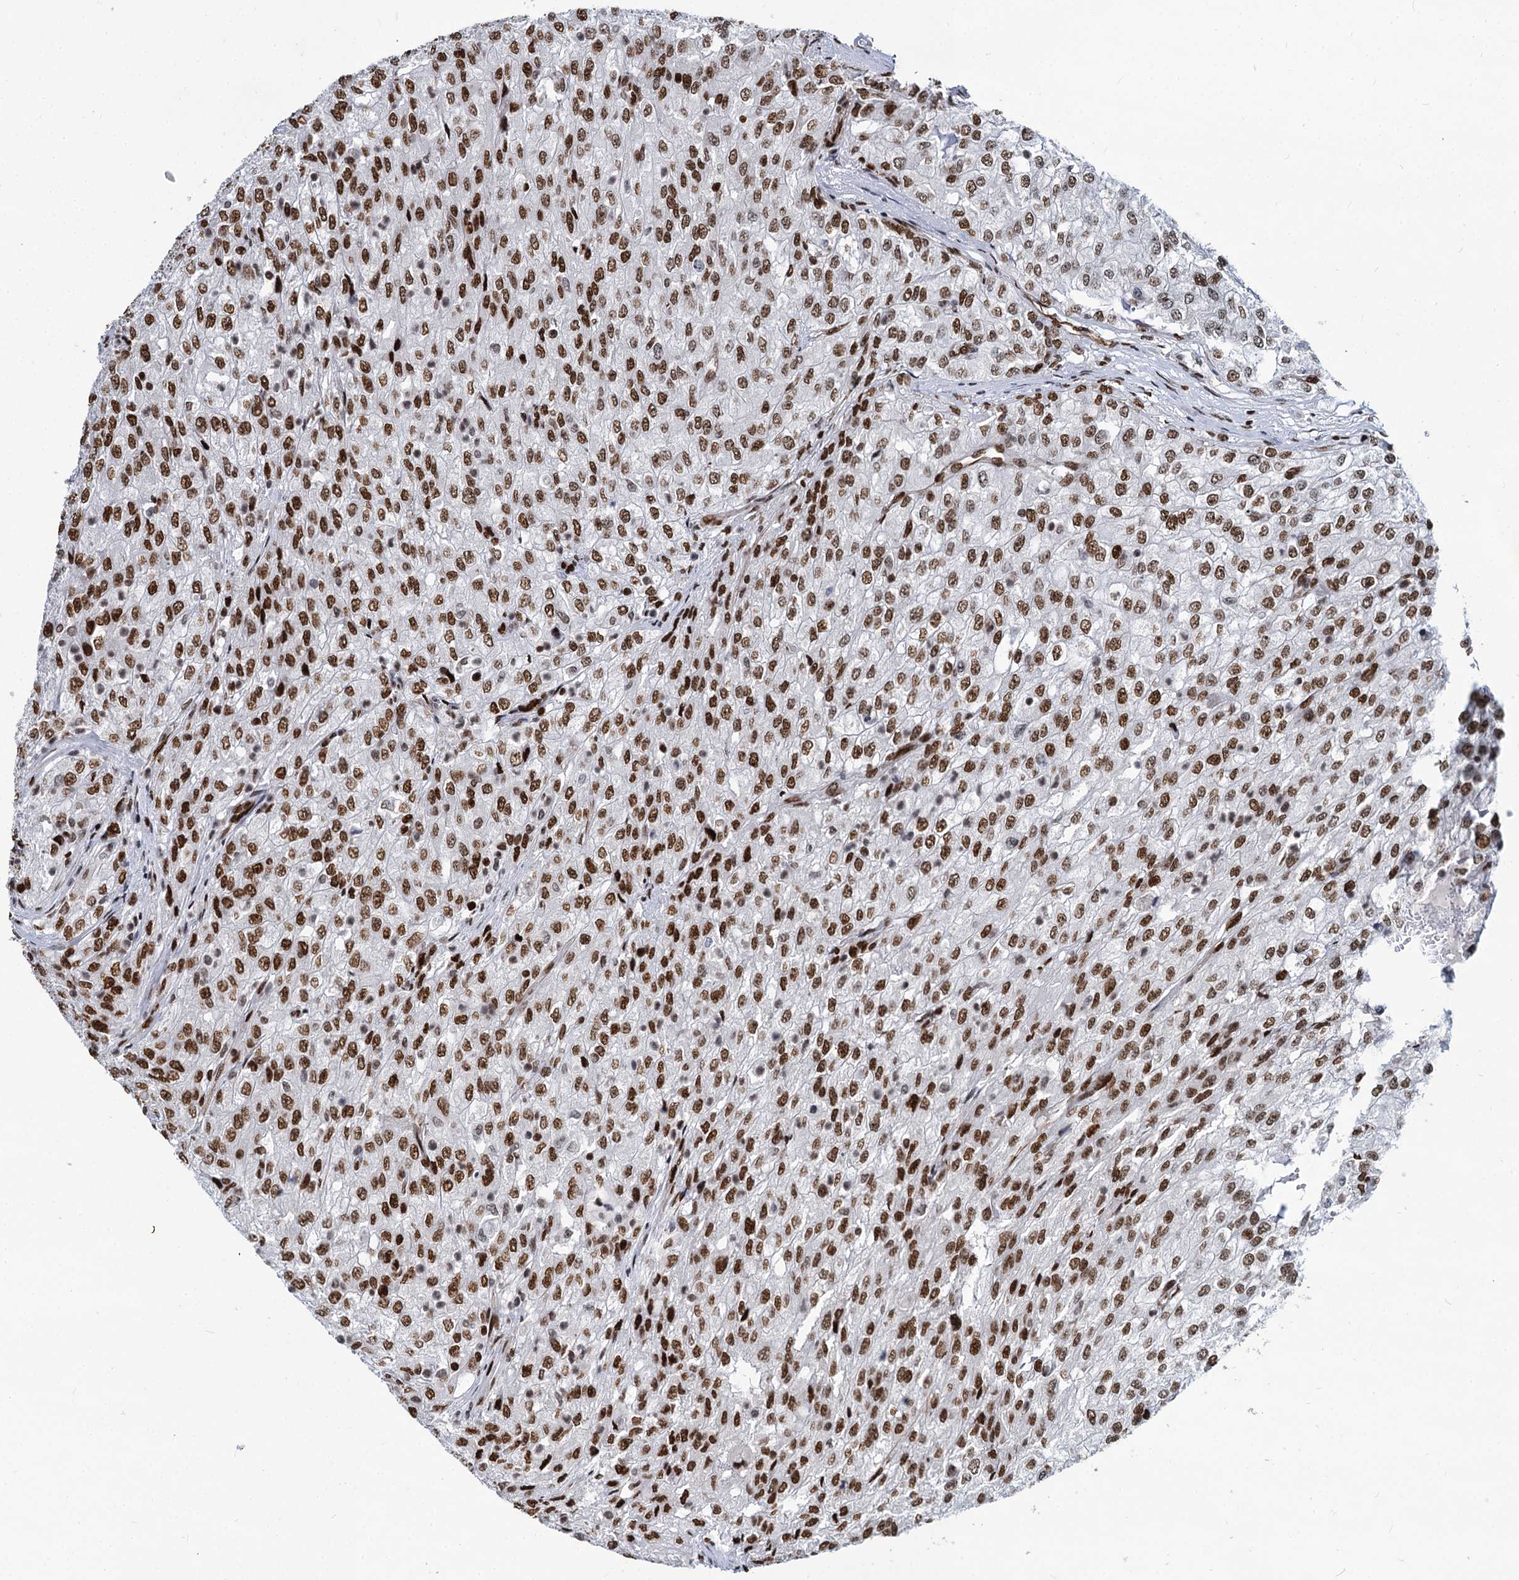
{"staining": {"intensity": "strong", "quantity": ">75%", "location": "nuclear"}, "tissue": "renal cancer", "cell_type": "Tumor cells", "image_type": "cancer", "snomed": [{"axis": "morphology", "description": "Adenocarcinoma, NOS"}, {"axis": "topography", "description": "Kidney"}], "caption": "Renal cancer stained for a protein (brown) reveals strong nuclear positive positivity in approximately >75% of tumor cells.", "gene": "MECP2", "patient": {"sex": "female", "age": 54}}